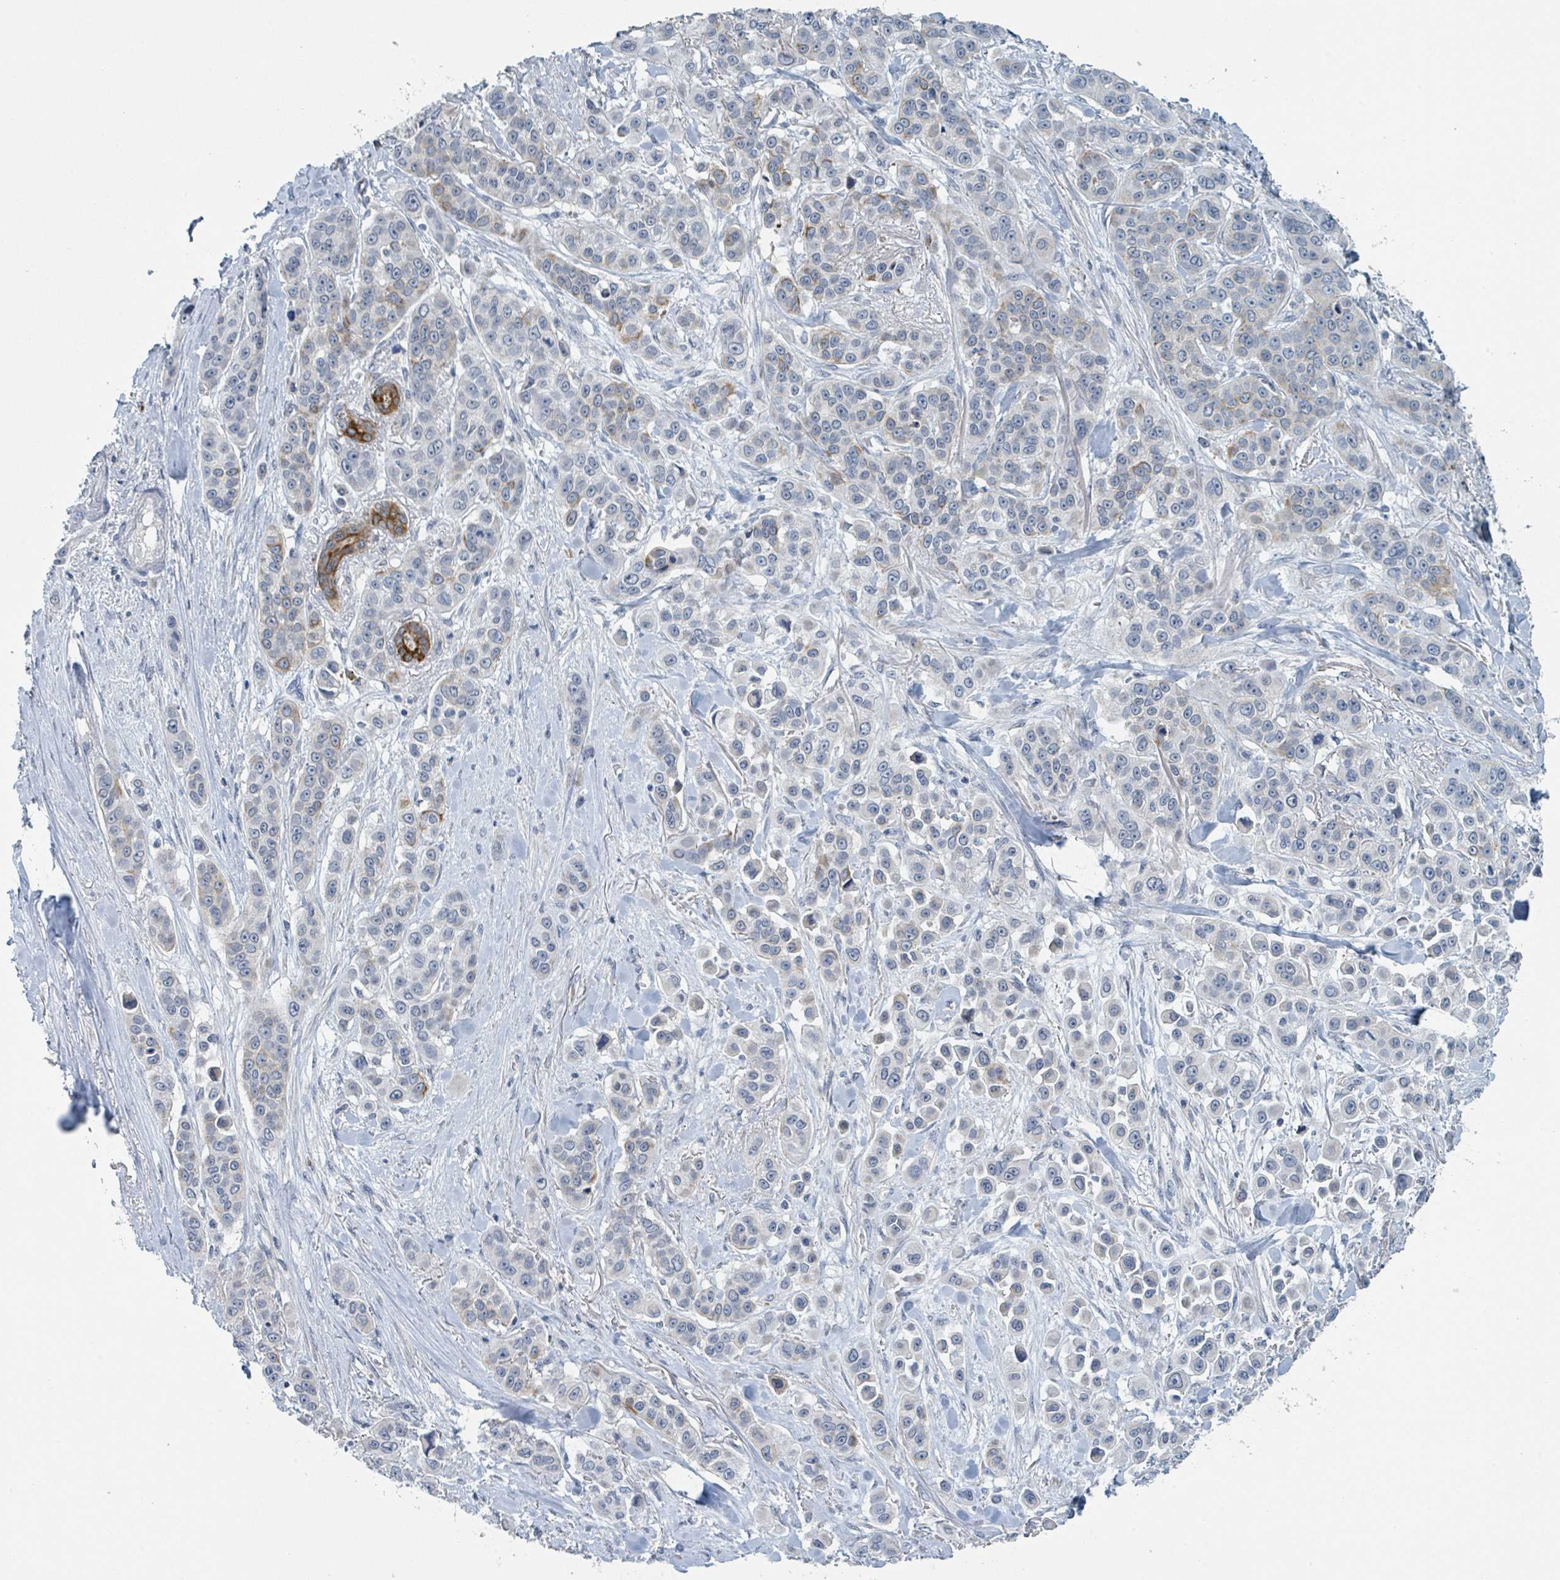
{"staining": {"intensity": "moderate", "quantity": "<25%", "location": "cytoplasmic/membranous"}, "tissue": "skin cancer", "cell_type": "Tumor cells", "image_type": "cancer", "snomed": [{"axis": "morphology", "description": "Squamous cell carcinoma, NOS"}, {"axis": "topography", "description": "Skin"}], "caption": "Immunohistochemical staining of human skin cancer (squamous cell carcinoma) displays moderate cytoplasmic/membranous protein expression in approximately <25% of tumor cells.", "gene": "ANKRD55", "patient": {"sex": "male", "age": 67}}